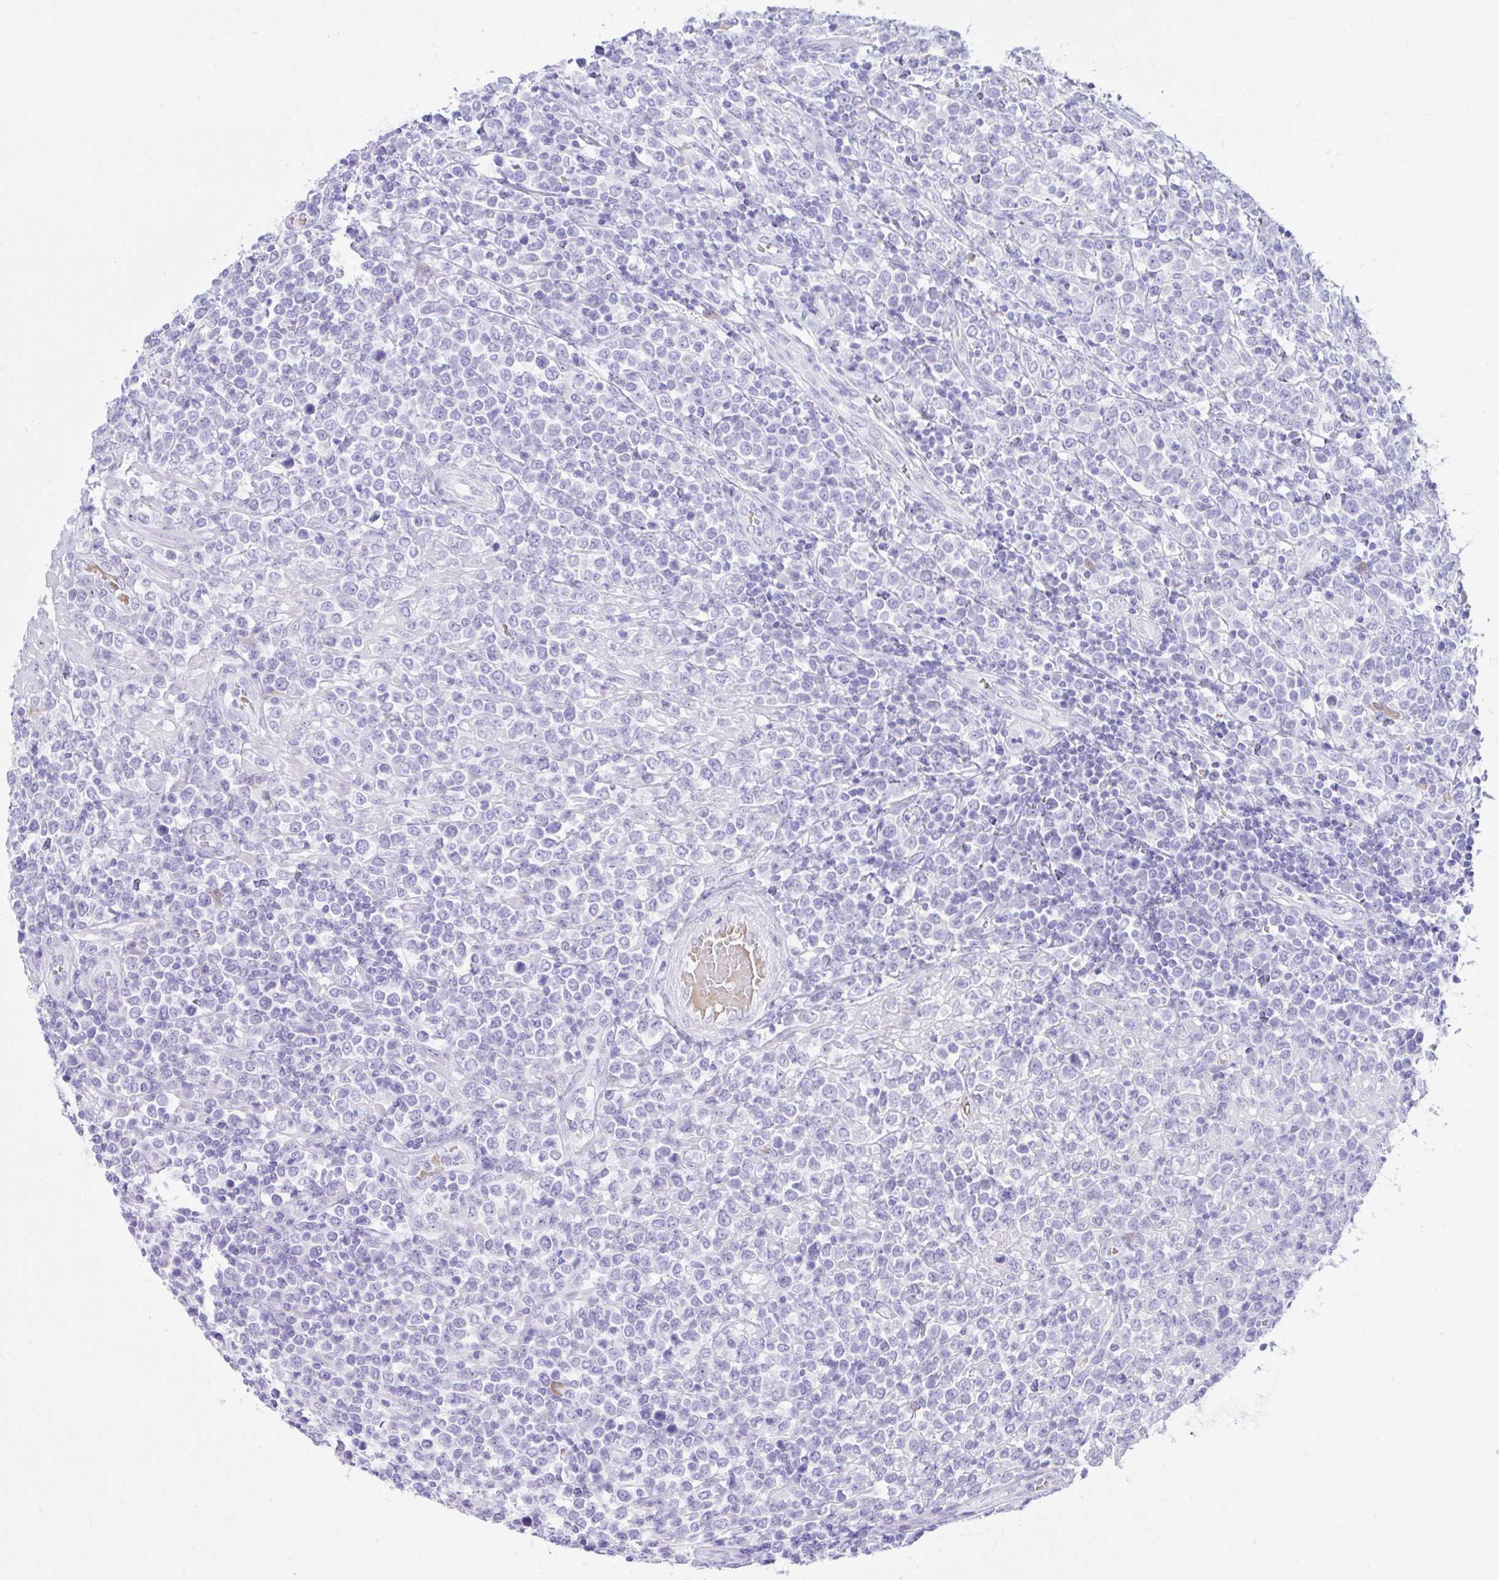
{"staining": {"intensity": "negative", "quantity": "none", "location": "none"}, "tissue": "lymphoma", "cell_type": "Tumor cells", "image_type": "cancer", "snomed": [{"axis": "morphology", "description": "Malignant lymphoma, non-Hodgkin's type, High grade"}, {"axis": "topography", "description": "Soft tissue"}], "caption": "Tumor cells are negative for protein expression in human lymphoma.", "gene": "SEL1L2", "patient": {"sex": "female", "age": 56}}